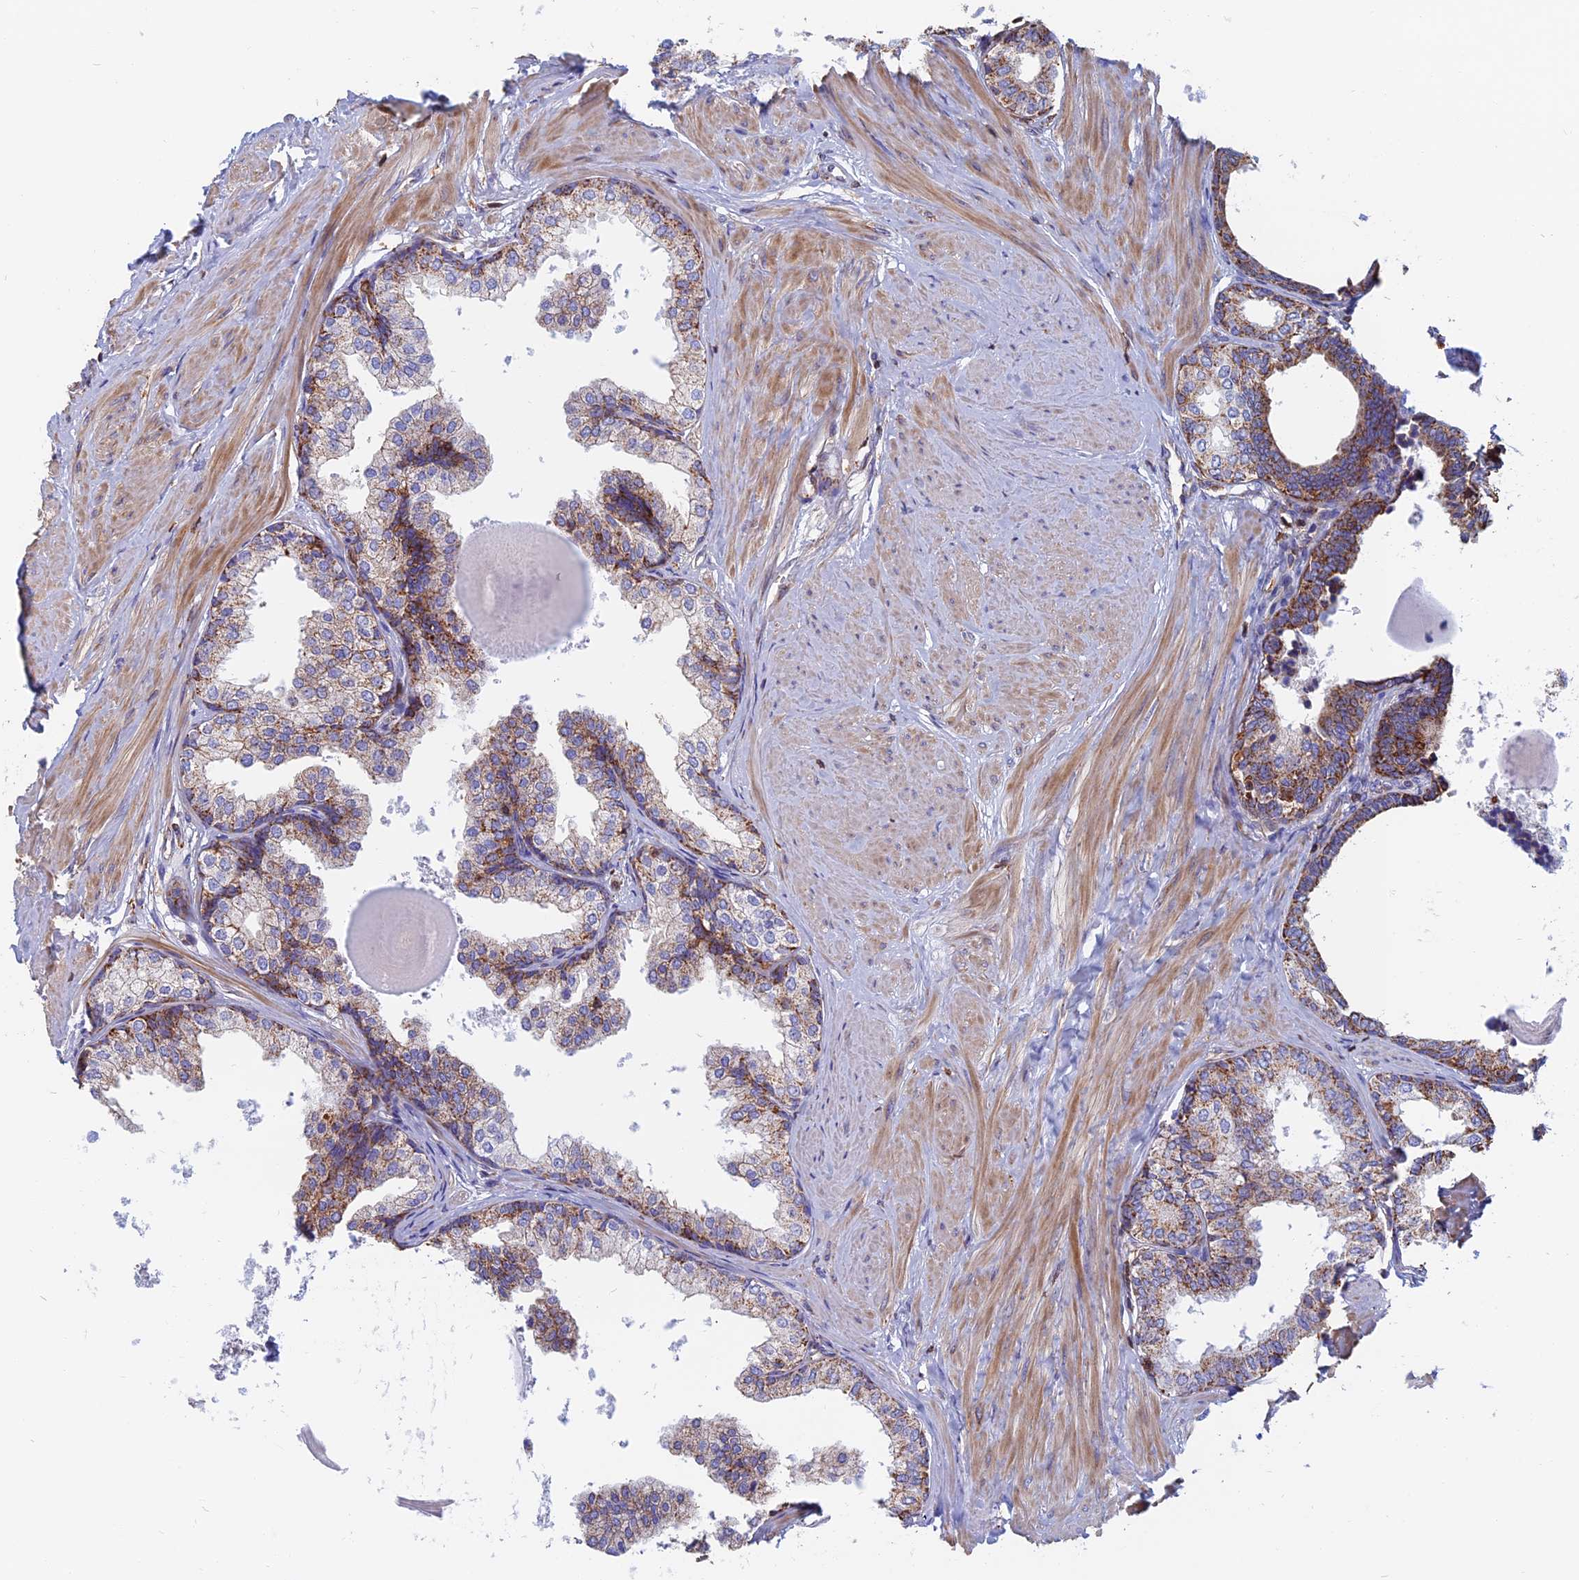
{"staining": {"intensity": "moderate", "quantity": "25%-75%", "location": "cytoplasmic/membranous"}, "tissue": "prostate", "cell_type": "Glandular cells", "image_type": "normal", "snomed": [{"axis": "morphology", "description": "Normal tissue, NOS"}, {"axis": "topography", "description": "Prostate"}], "caption": "Immunohistochemistry (IHC) staining of normal prostate, which reveals medium levels of moderate cytoplasmic/membranous expression in approximately 25%-75% of glandular cells indicating moderate cytoplasmic/membranous protein expression. The staining was performed using DAB (3,3'-diaminobenzidine) (brown) for protein detection and nuclei were counterstained in hematoxylin (blue).", "gene": "HSD17B8", "patient": {"sex": "male", "age": 48}}